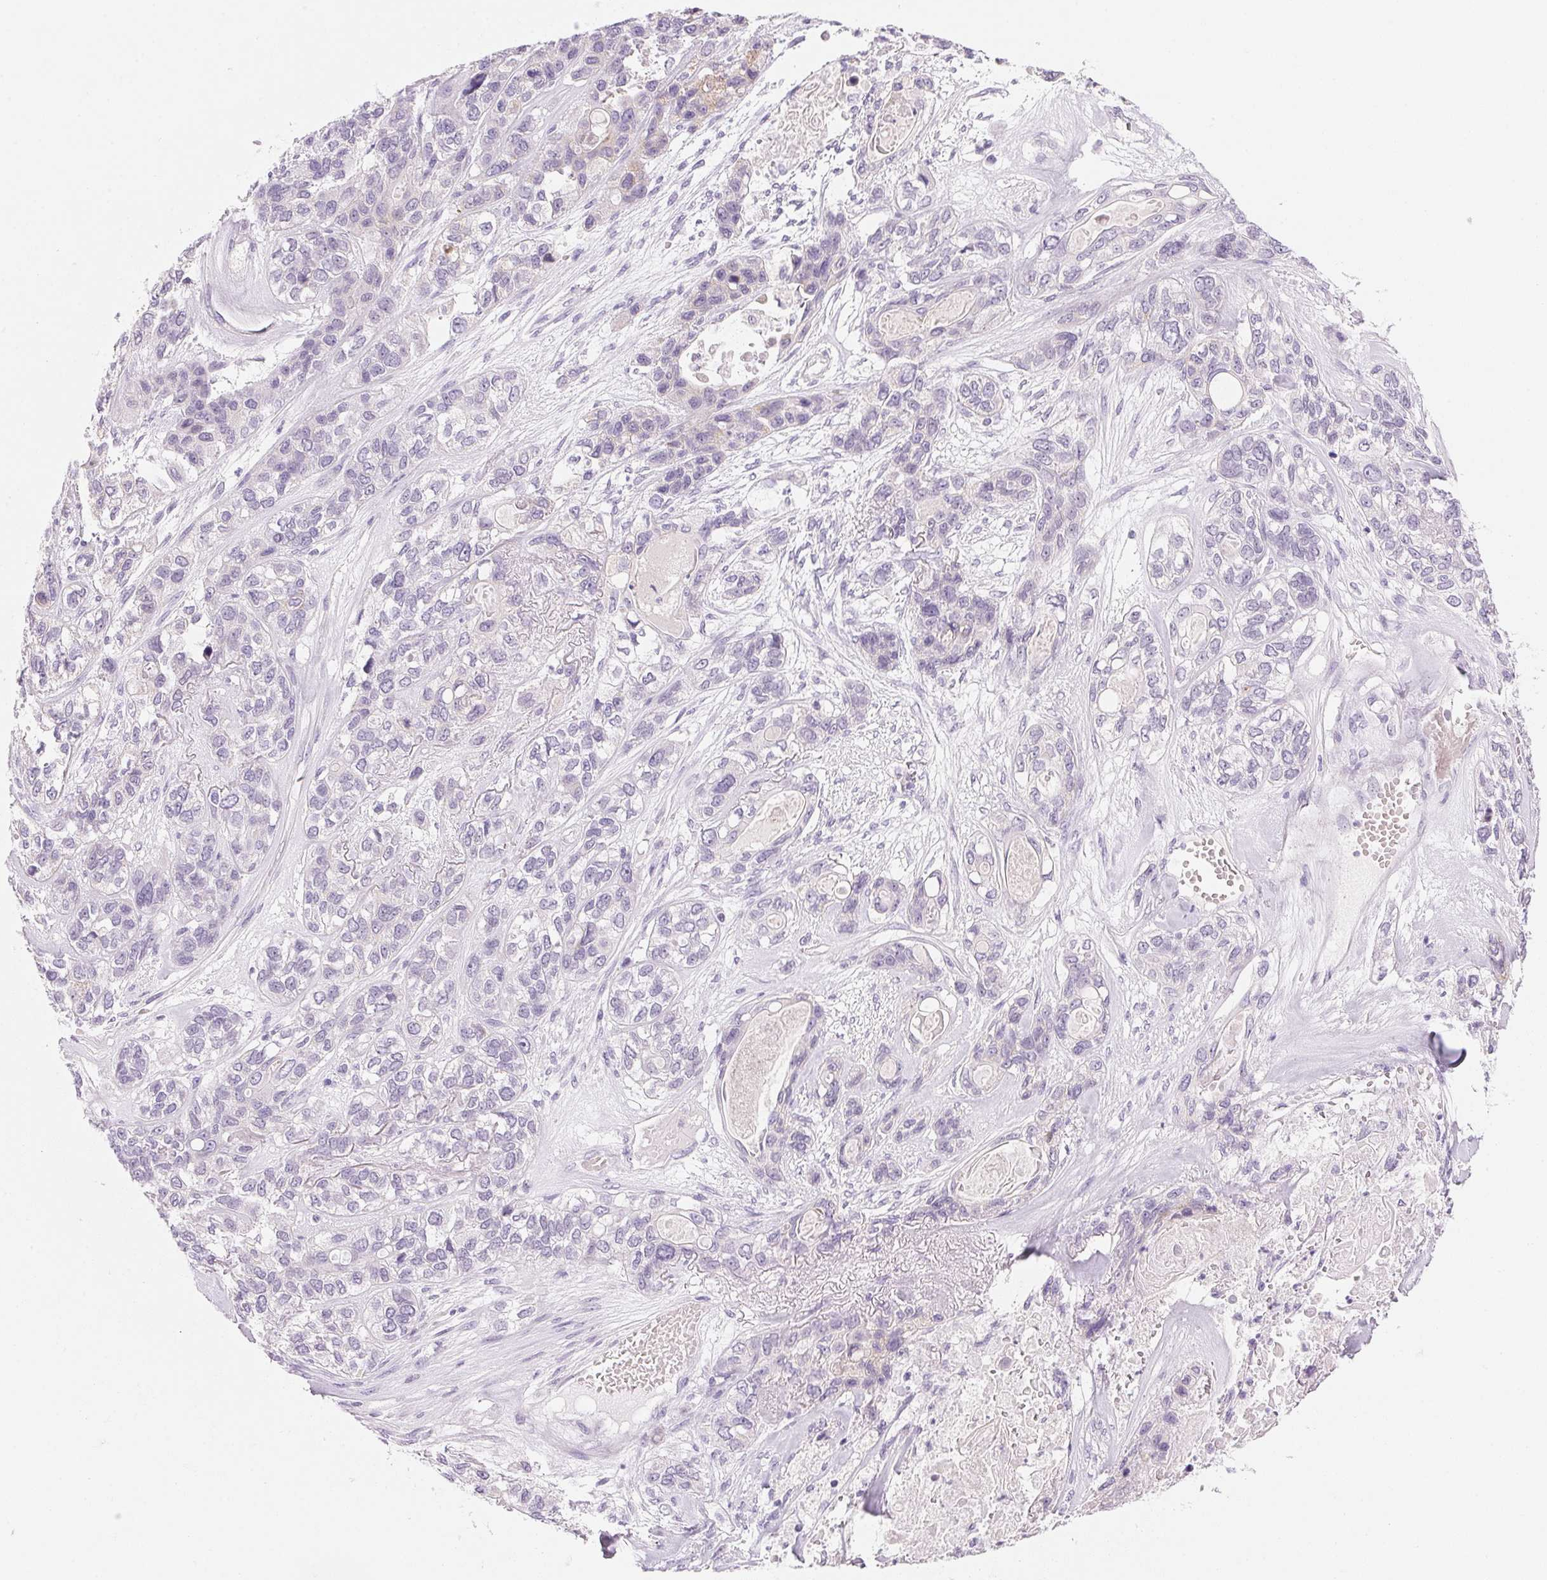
{"staining": {"intensity": "negative", "quantity": "none", "location": "none"}, "tissue": "lung cancer", "cell_type": "Tumor cells", "image_type": "cancer", "snomed": [{"axis": "morphology", "description": "Squamous cell carcinoma, NOS"}, {"axis": "topography", "description": "Lung"}], "caption": "This is an immunohistochemistry (IHC) image of human squamous cell carcinoma (lung). There is no staining in tumor cells.", "gene": "CYP11B1", "patient": {"sex": "female", "age": 70}}